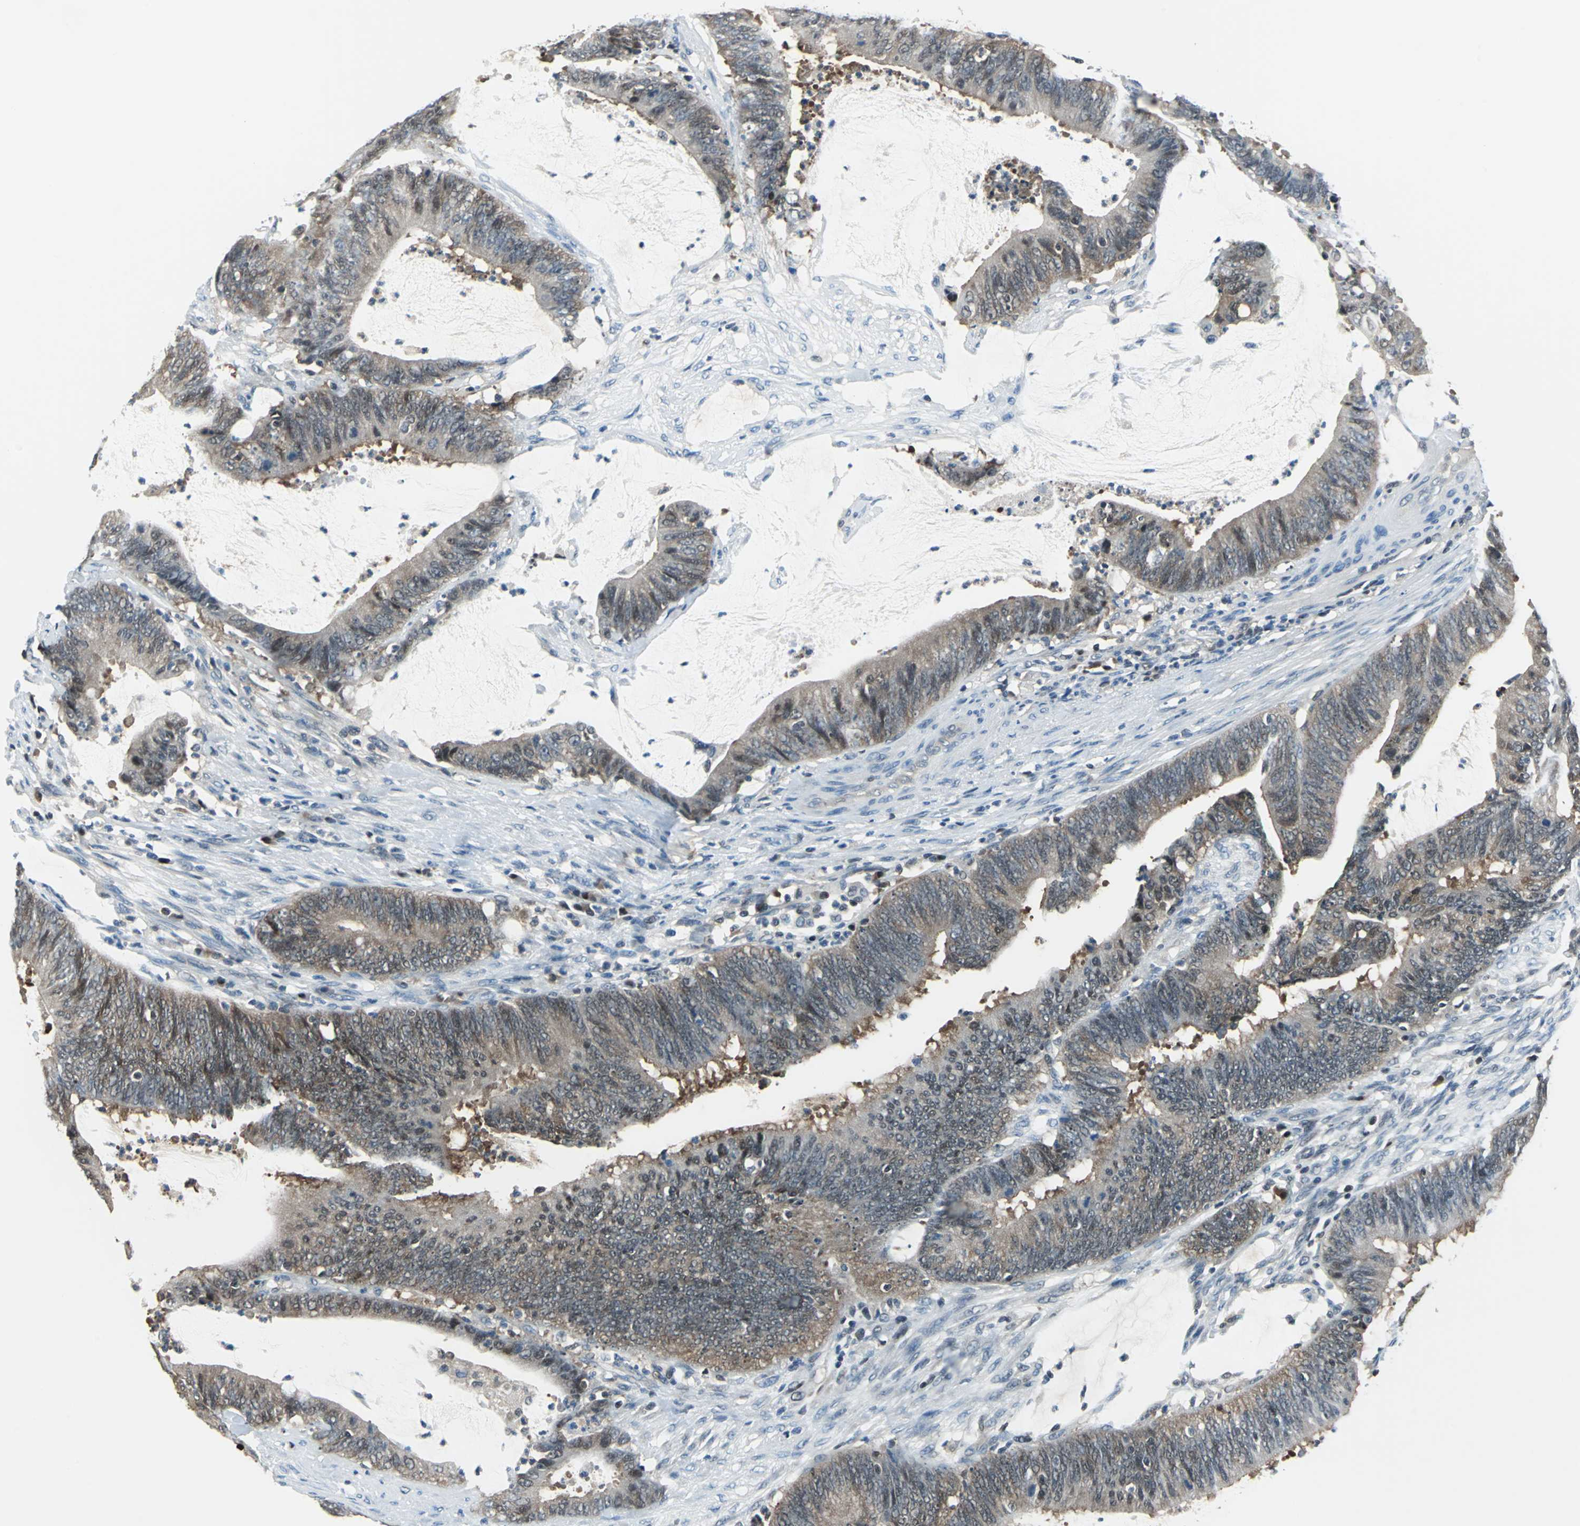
{"staining": {"intensity": "weak", "quantity": "25%-75%", "location": "cytoplasmic/membranous,nuclear"}, "tissue": "colorectal cancer", "cell_type": "Tumor cells", "image_type": "cancer", "snomed": [{"axis": "morphology", "description": "Adenocarcinoma, NOS"}, {"axis": "topography", "description": "Rectum"}], "caption": "Colorectal cancer (adenocarcinoma) stained with a protein marker reveals weak staining in tumor cells.", "gene": "PSME1", "patient": {"sex": "female", "age": 66}}